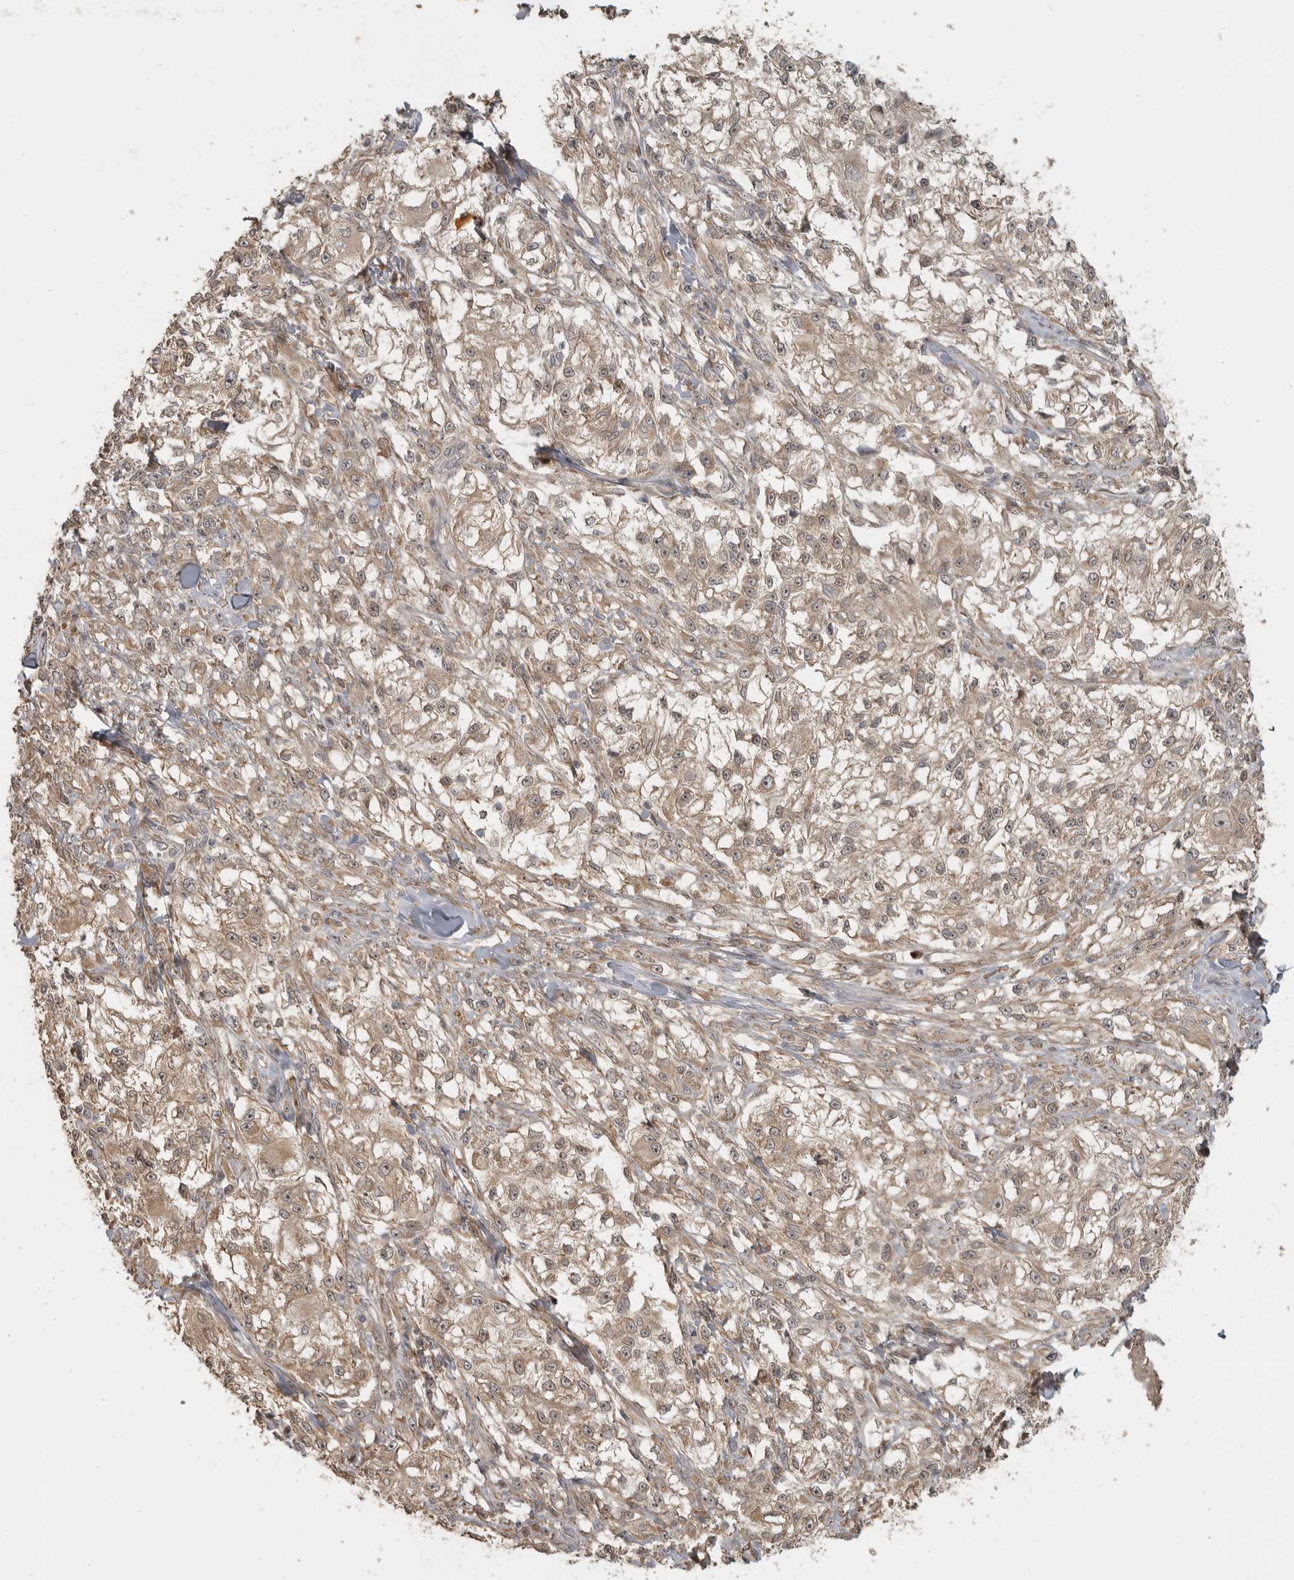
{"staining": {"intensity": "weak", "quantity": ">75%", "location": "cytoplasmic/membranous"}, "tissue": "melanoma", "cell_type": "Tumor cells", "image_type": "cancer", "snomed": [{"axis": "morphology", "description": "Malignant melanoma, NOS"}, {"axis": "topography", "description": "Skin of head"}], "caption": "Immunohistochemical staining of malignant melanoma reveals low levels of weak cytoplasmic/membranous protein positivity in approximately >75% of tumor cells.", "gene": "LLGL1", "patient": {"sex": "male", "age": 83}}